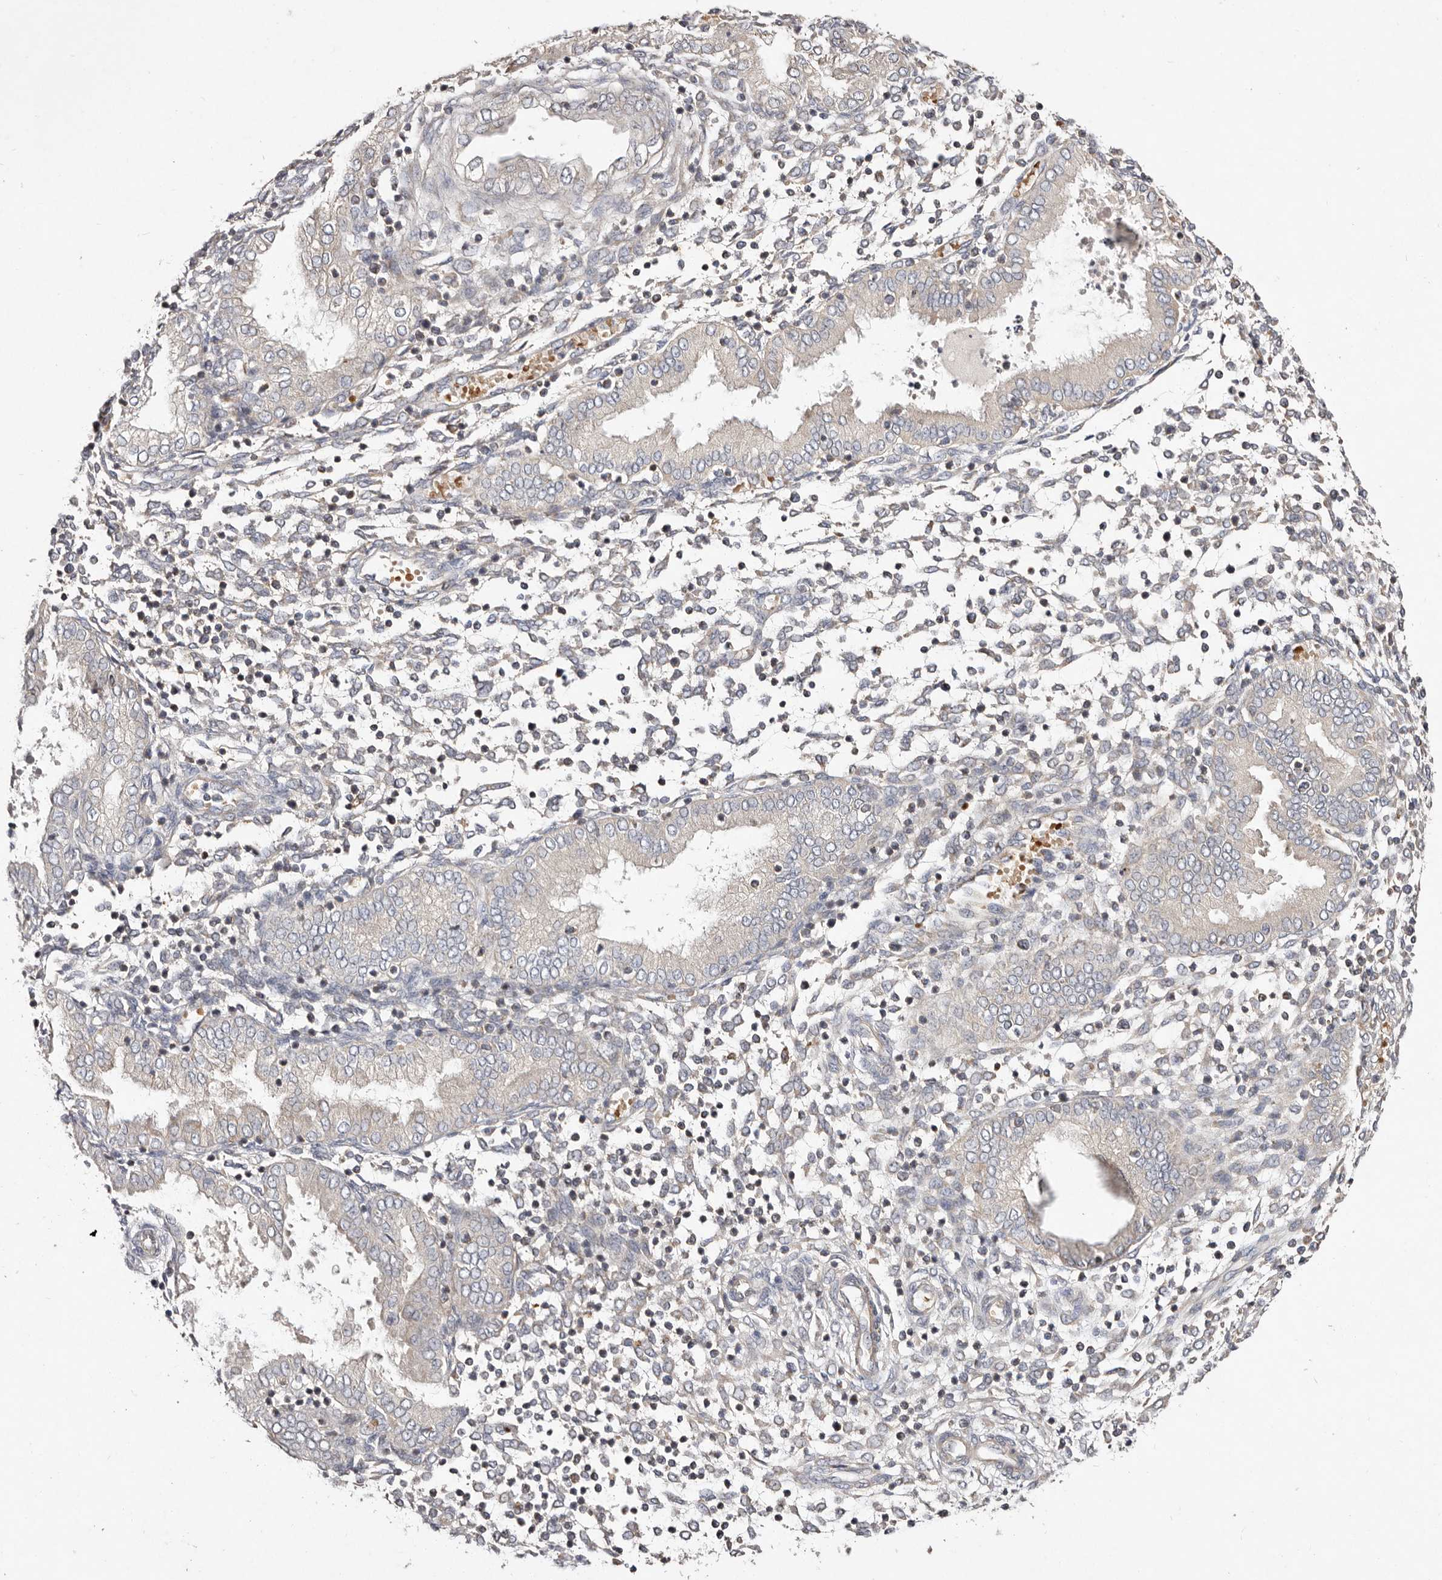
{"staining": {"intensity": "negative", "quantity": "none", "location": "none"}, "tissue": "endometrium", "cell_type": "Cells in endometrial stroma", "image_type": "normal", "snomed": [{"axis": "morphology", "description": "Normal tissue, NOS"}, {"axis": "topography", "description": "Endometrium"}], "caption": "High power microscopy micrograph of an immunohistochemistry image of normal endometrium, revealing no significant positivity in cells in endometrial stroma. Nuclei are stained in blue.", "gene": "SLC25A20", "patient": {"sex": "female", "age": 53}}